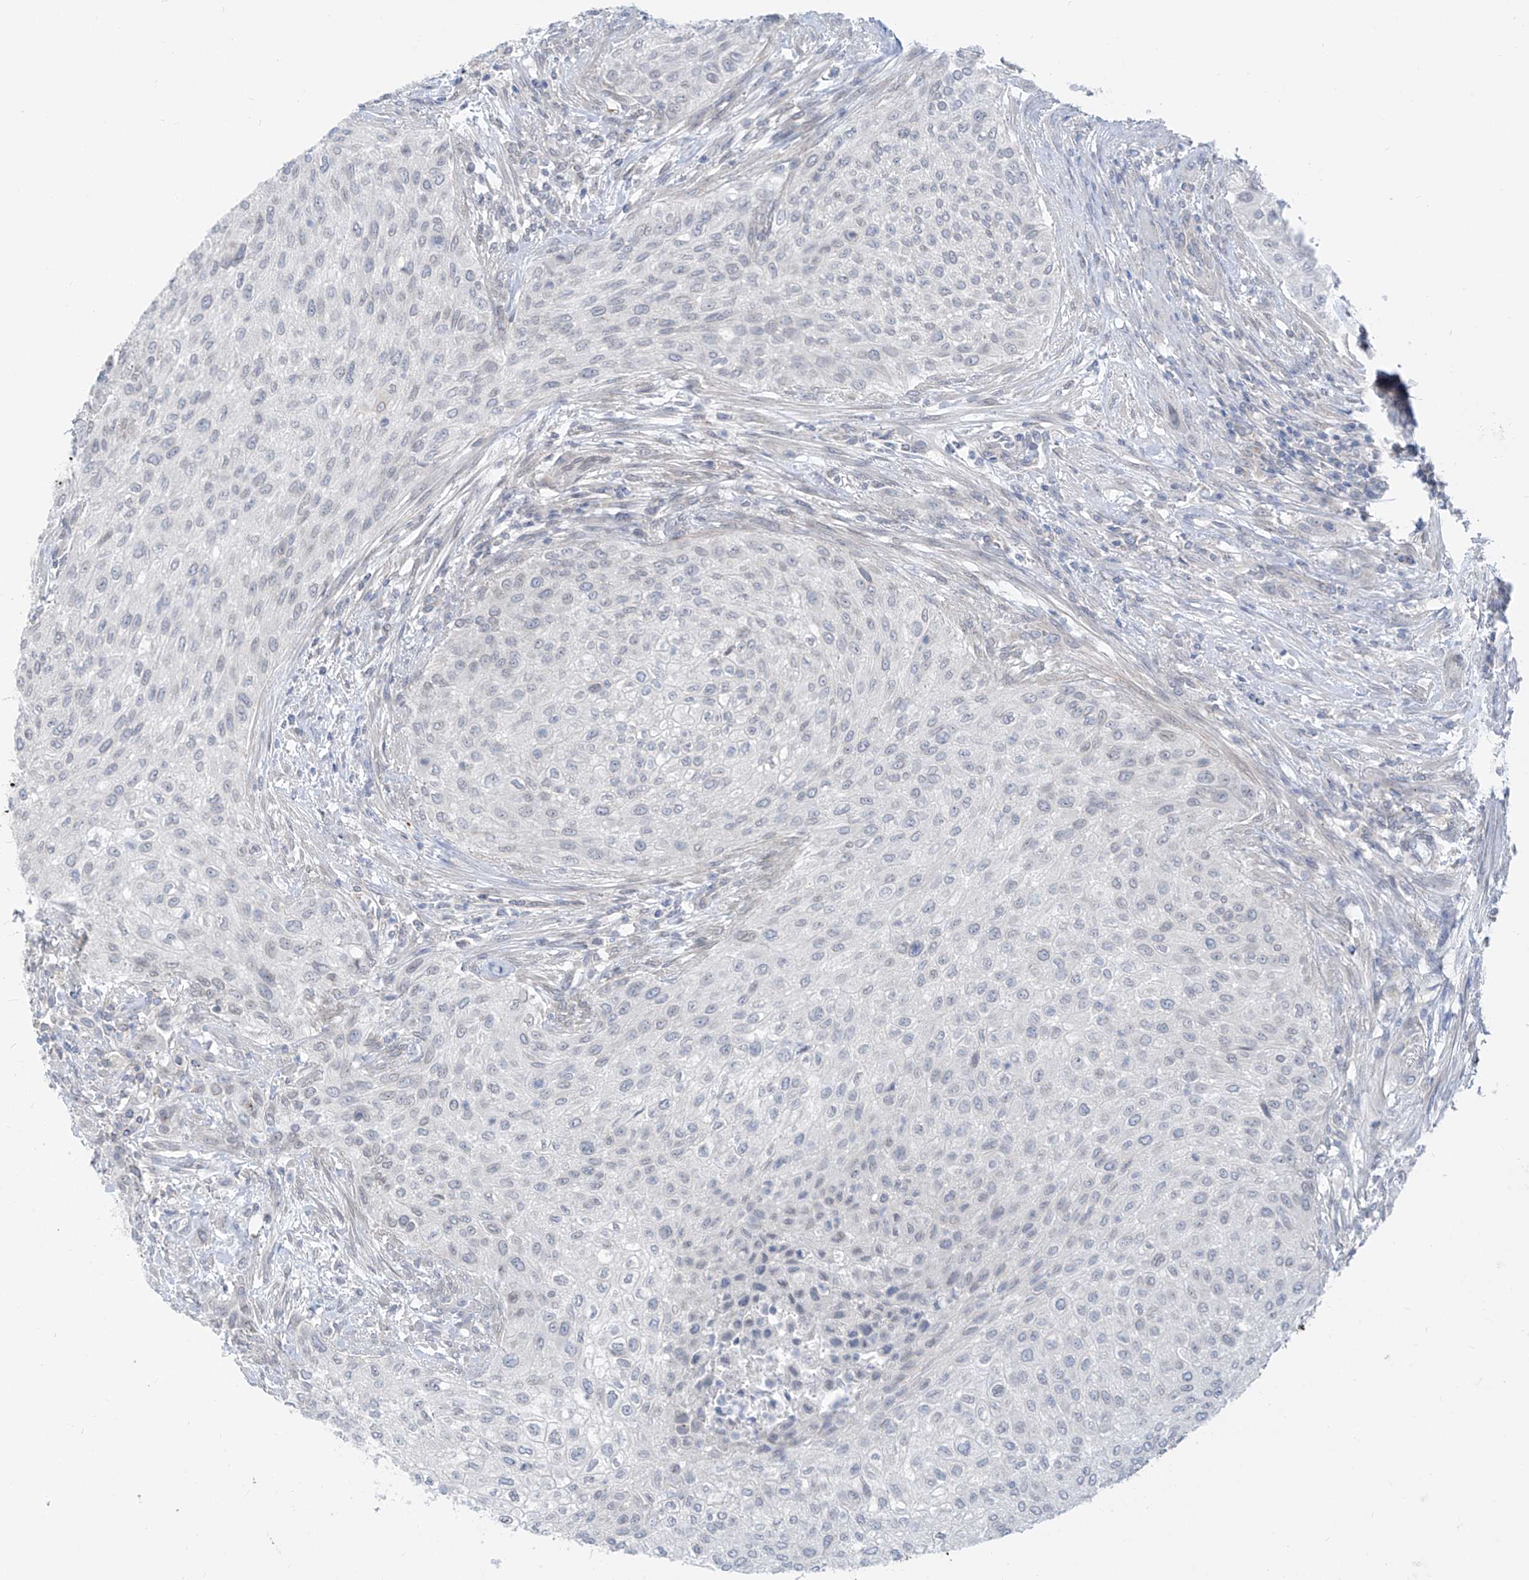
{"staining": {"intensity": "negative", "quantity": "none", "location": "none"}, "tissue": "urothelial cancer", "cell_type": "Tumor cells", "image_type": "cancer", "snomed": [{"axis": "morphology", "description": "Urothelial carcinoma, High grade"}, {"axis": "topography", "description": "Urinary bladder"}], "caption": "A high-resolution image shows immunohistochemistry staining of urothelial carcinoma (high-grade), which reveals no significant staining in tumor cells.", "gene": "KRTAP25-1", "patient": {"sex": "male", "age": 35}}